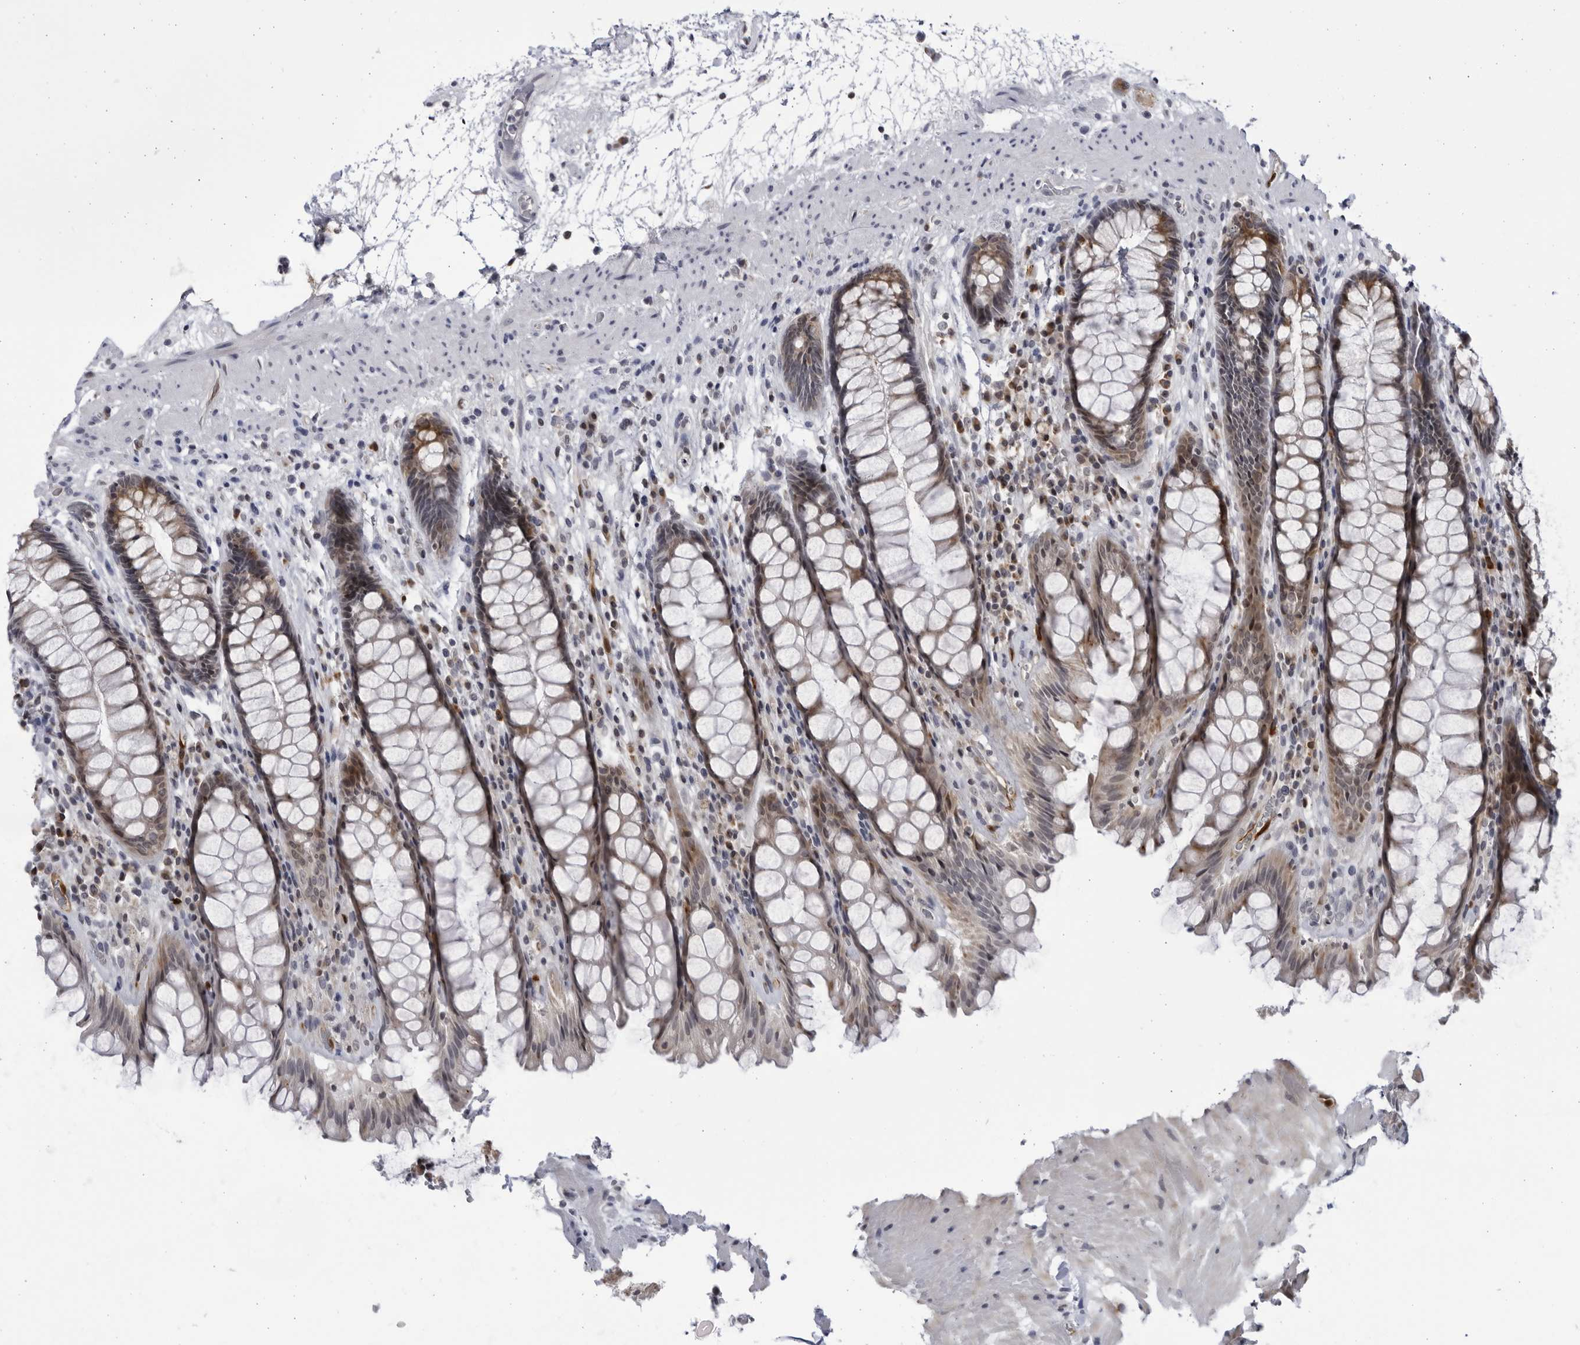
{"staining": {"intensity": "moderate", "quantity": "25%-75%", "location": "cytoplasmic/membranous"}, "tissue": "rectum", "cell_type": "Glandular cells", "image_type": "normal", "snomed": [{"axis": "morphology", "description": "Normal tissue, NOS"}, {"axis": "topography", "description": "Rectum"}], "caption": "A micrograph of human rectum stained for a protein exhibits moderate cytoplasmic/membranous brown staining in glandular cells. Nuclei are stained in blue.", "gene": "SLC25A22", "patient": {"sex": "male", "age": 64}}